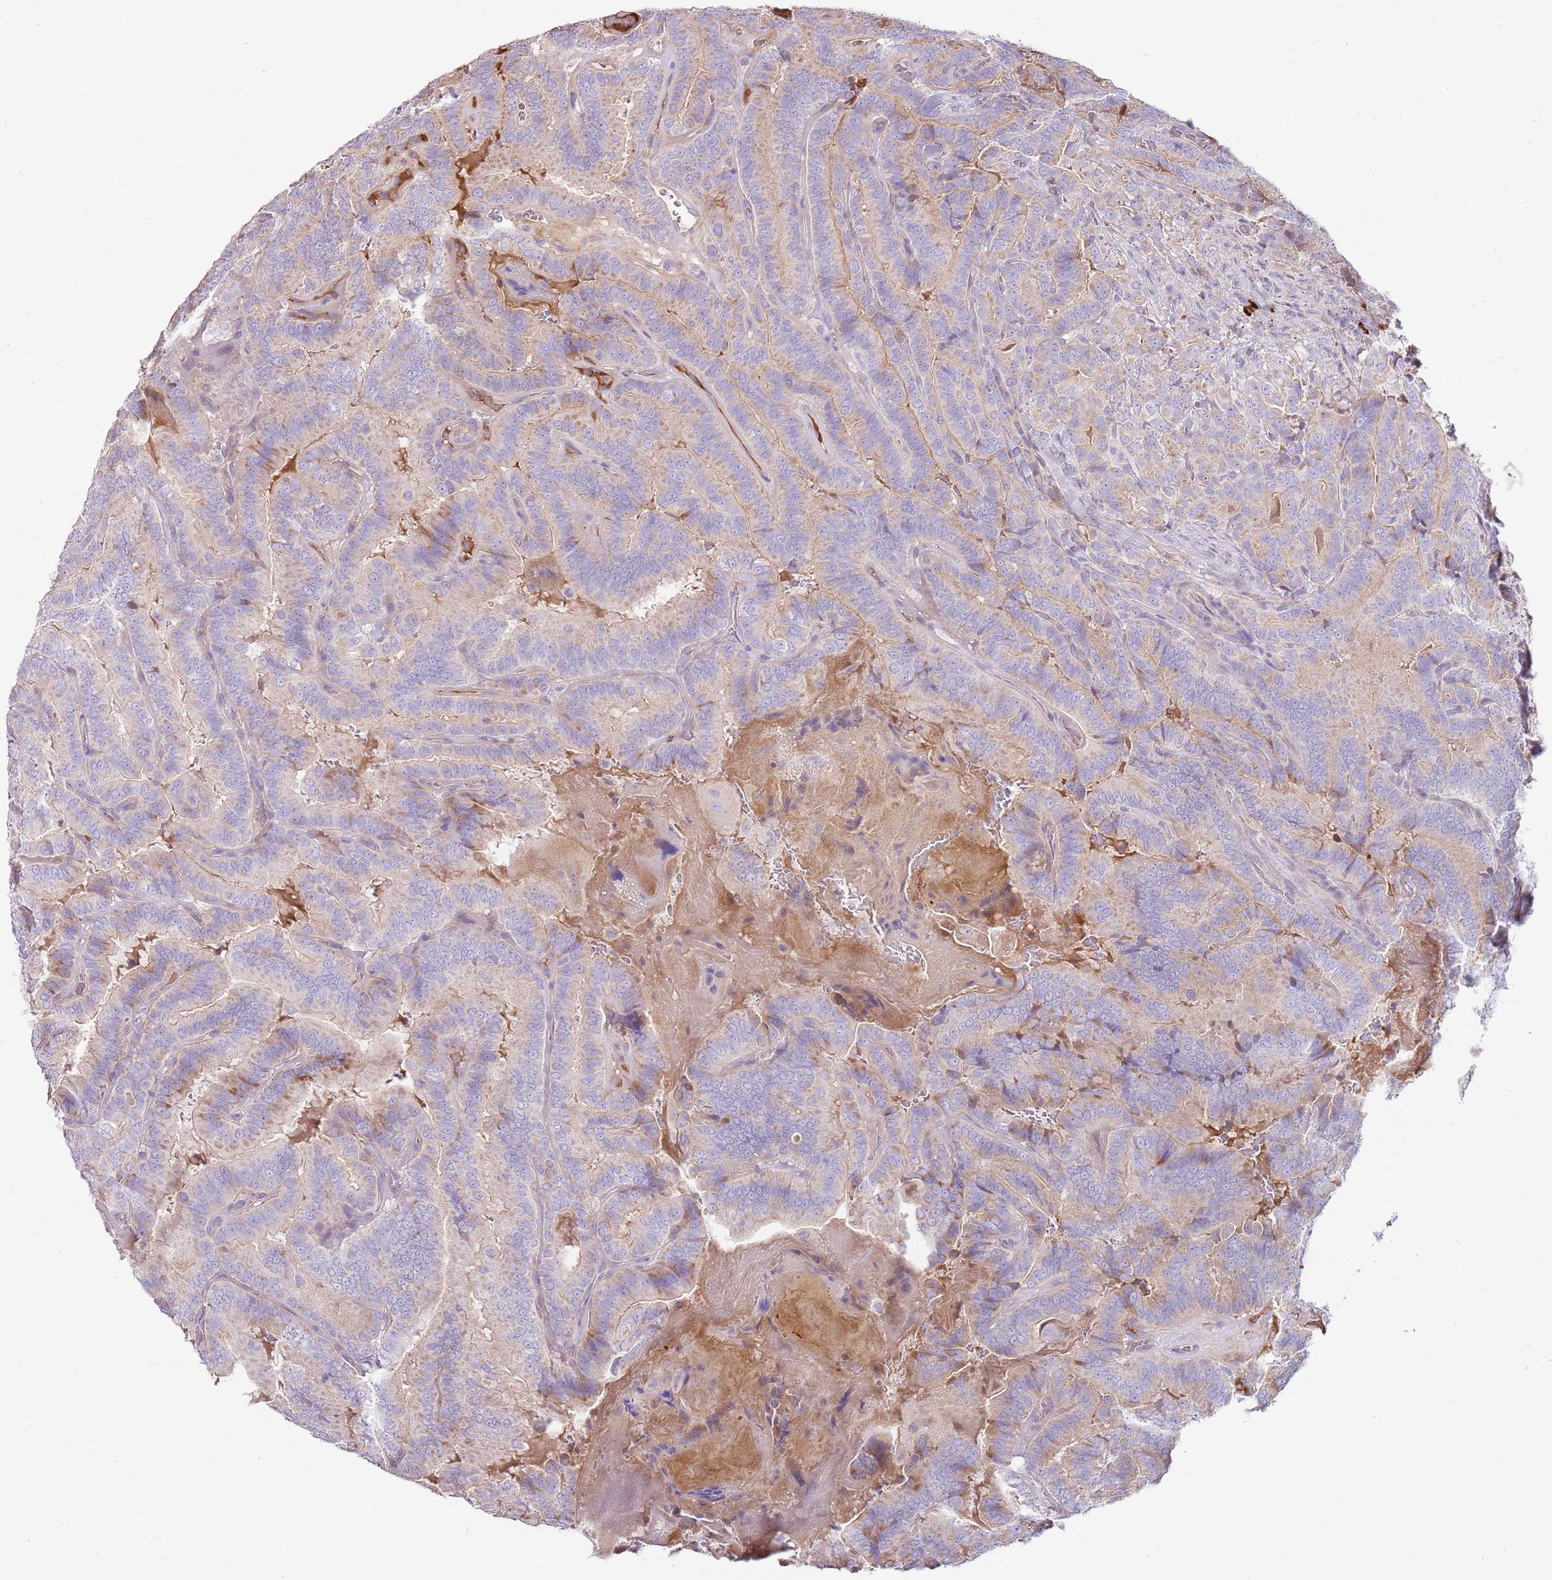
{"staining": {"intensity": "negative", "quantity": "none", "location": "none"}, "tissue": "thyroid cancer", "cell_type": "Tumor cells", "image_type": "cancer", "snomed": [{"axis": "morphology", "description": "Papillary adenocarcinoma, NOS"}, {"axis": "topography", "description": "Thyroid gland"}], "caption": "DAB (3,3'-diaminobenzidine) immunohistochemical staining of thyroid cancer shows no significant positivity in tumor cells.", "gene": "MCUB", "patient": {"sex": "male", "age": 61}}